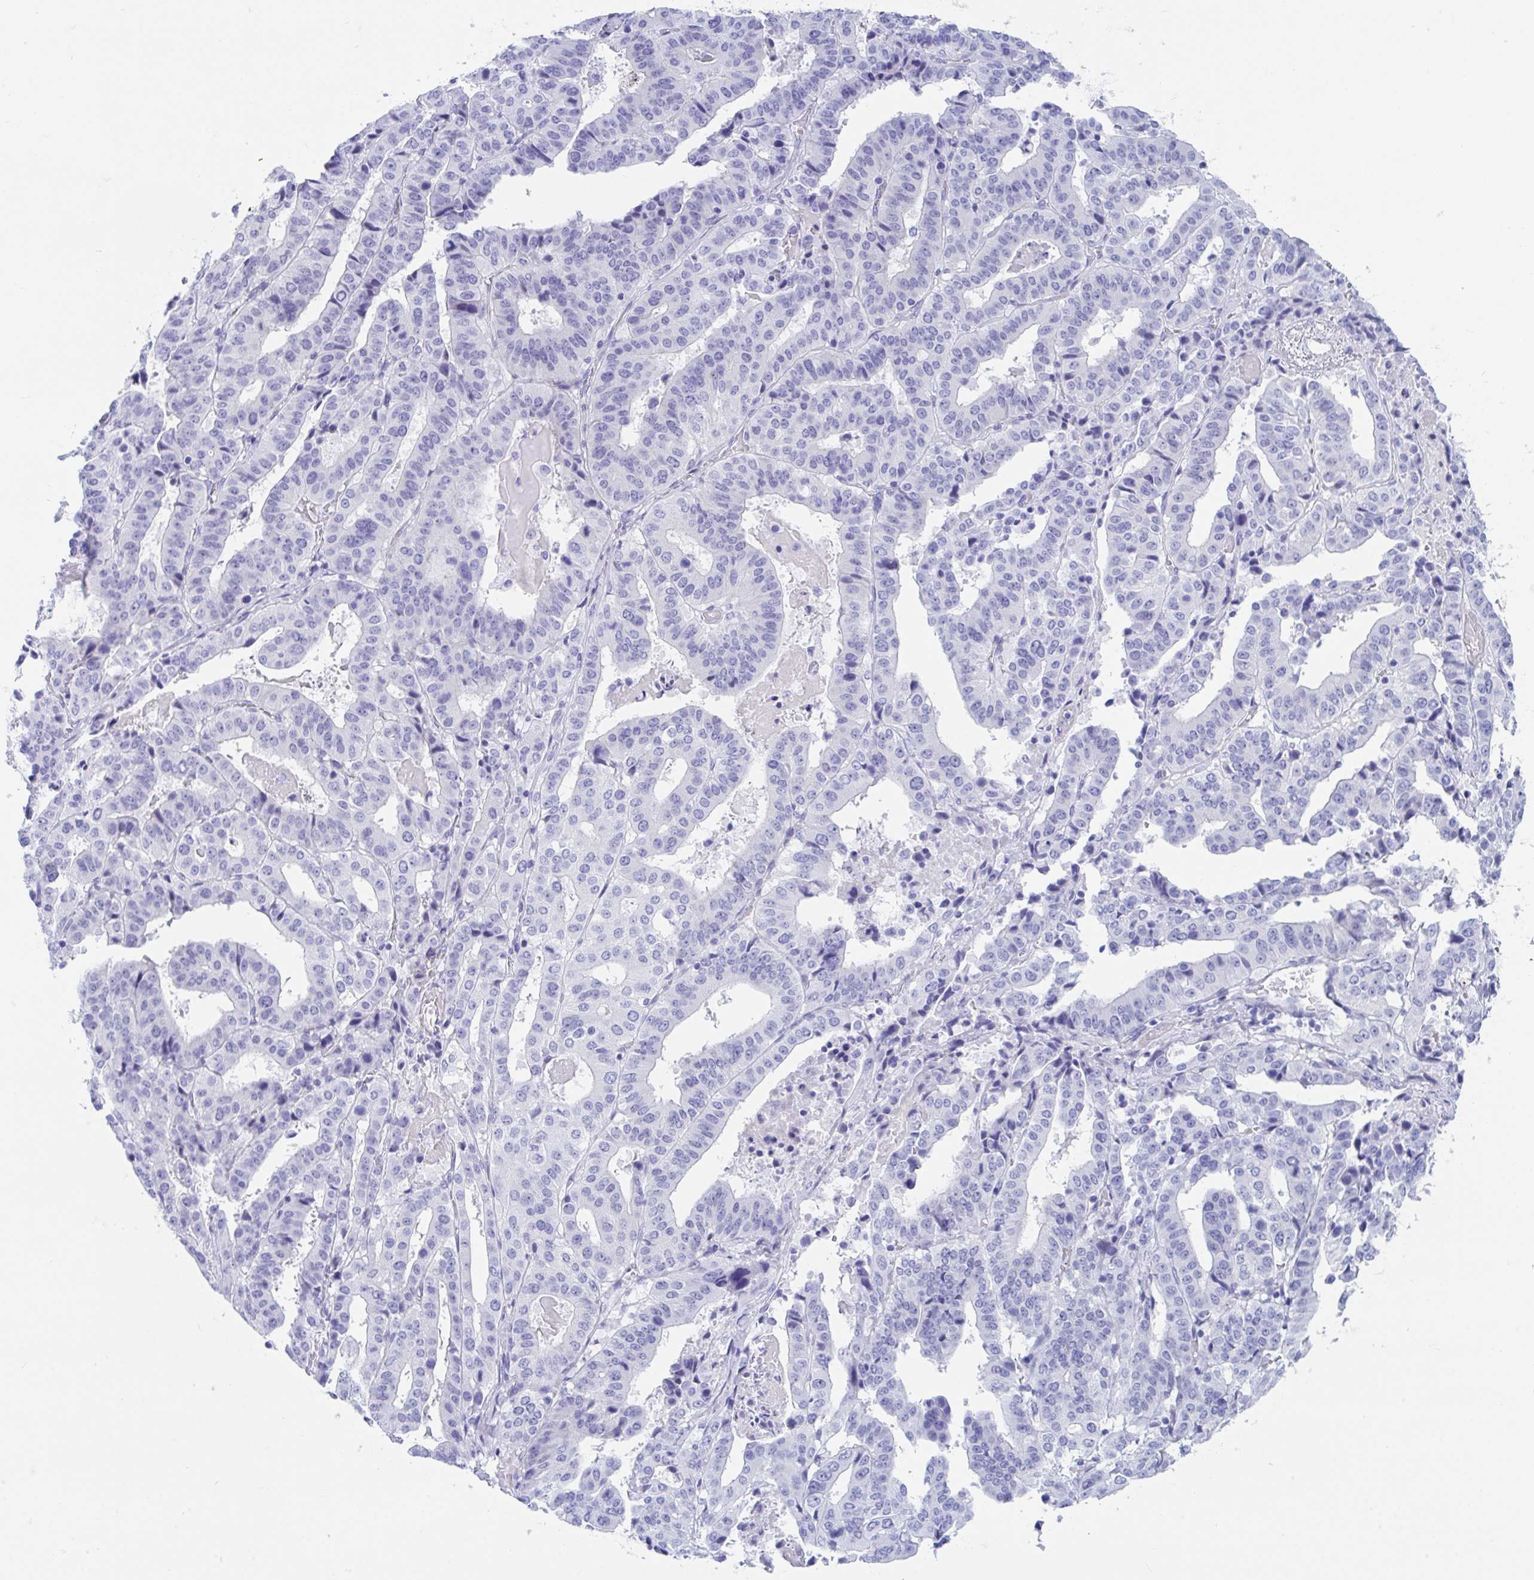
{"staining": {"intensity": "negative", "quantity": "none", "location": "none"}, "tissue": "stomach cancer", "cell_type": "Tumor cells", "image_type": "cancer", "snomed": [{"axis": "morphology", "description": "Adenocarcinoma, NOS"}, {"axis": "topography", "description": "Stomach"}], "caption": "Tumor cells are negative for protein expression in human adenocarcinoma (stomach). (Stains: DAB (3,3'-diaminobenzidine) immunohistochemistry with hematoxylin counter stain, Microscopy: brightfield microscopy at high magnification).", "gene": "TTC30B", "patient": {"sex": "male", "age": 48}}